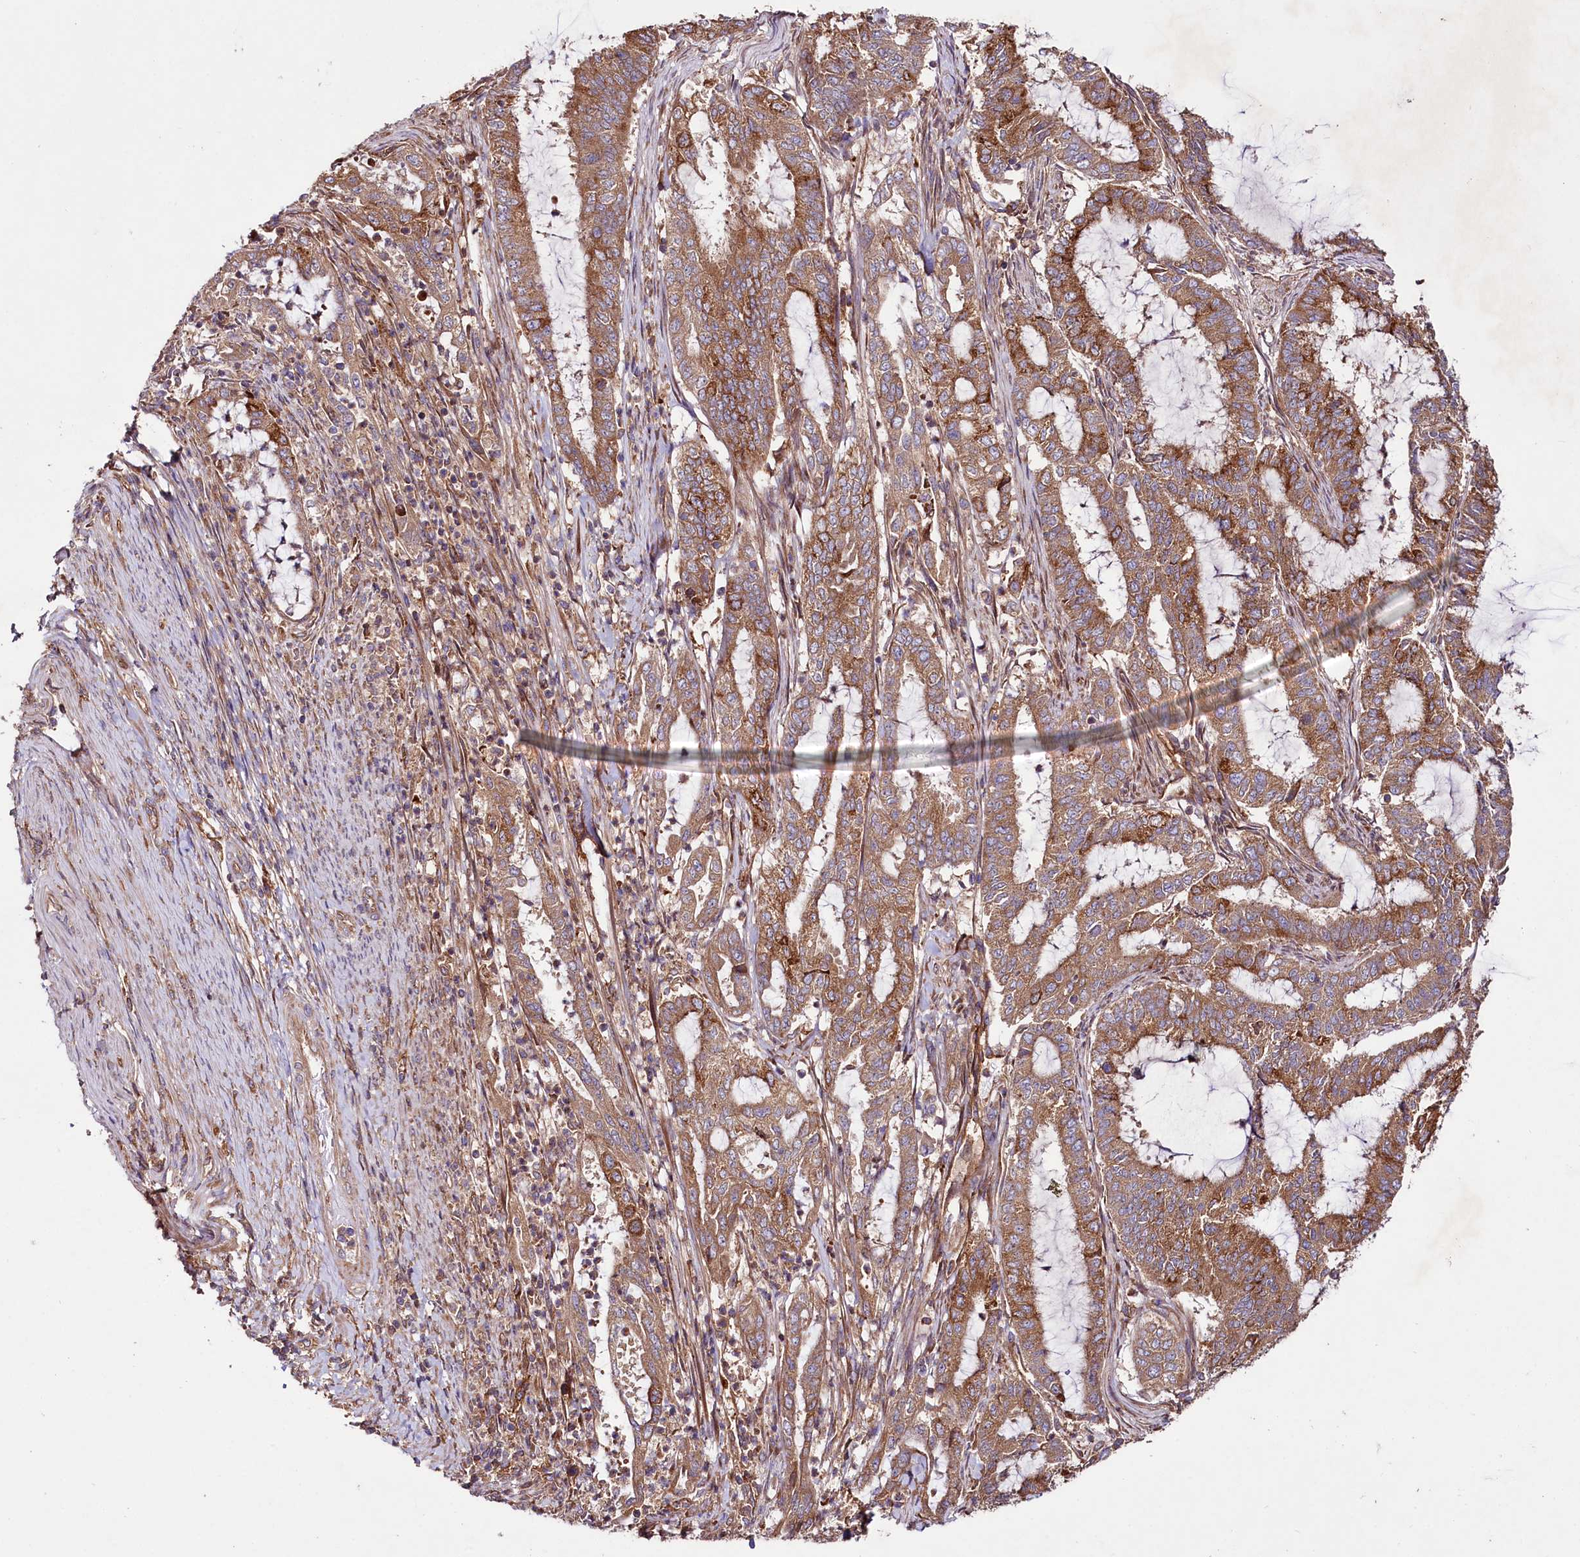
{"staining": {"intensity": "moderate", "quantity": ">75%", "location": "cytoplasmic/membranous"}, "tissue": "endometrial cancer", "cell_type": "Tumor cells", "image_type": "cancer", "snomed": [{"axis": "morphology", "description": "Adenocarcinoma, NOS"}, {"axis": "topography", "description": "Endometrium"}], "caption": "IHC of human endometrial adenocarcinoma exhibits medium levels of moderate cytoplasmic/membranous positivity in approximately >75% of tumor cells. The protein of interest is shown in brown color, while the nuclei are stained blue.", "gene": "CEP295", "patient": {"sex": "female", "age": 51}}